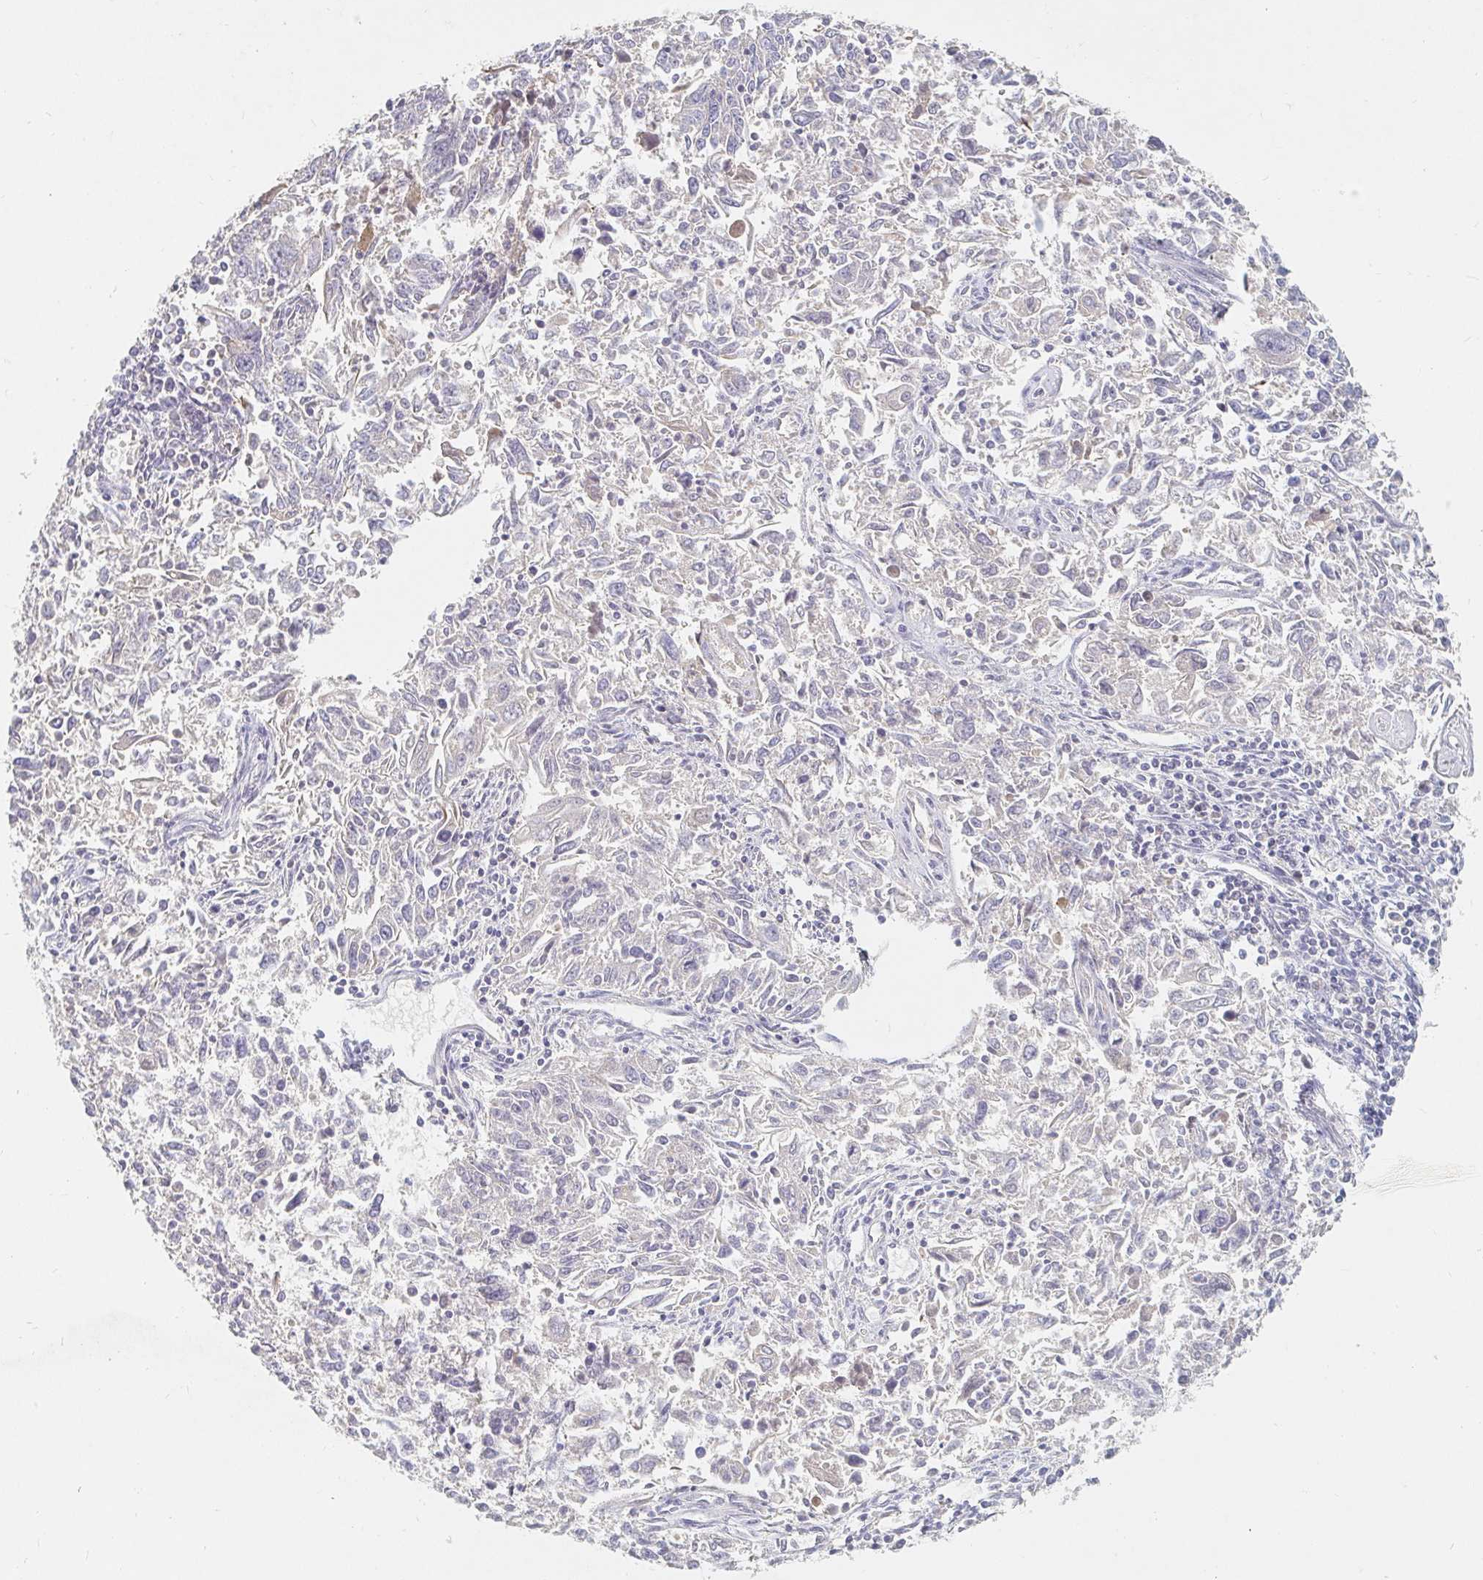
{"staining": {"intensity": "negative", "quantity": "none", "location": "none"}, "tissue": "endometrial cancer", "cell_type": "Tumor cells", "image_type": "cancer", "snomed": [{"axis": "morphology", "description": "Adenocarcinoma, NOS"}, {"axis": "topography", "description": "Endometrium"}], "caption": "Human endometrial adenocarcinoma stained for a protein using immunohistochemistry (IHC) shows no staining in tumor cells.", "gene": "NME9", "patient": {"sex": "female", "age": 42}}